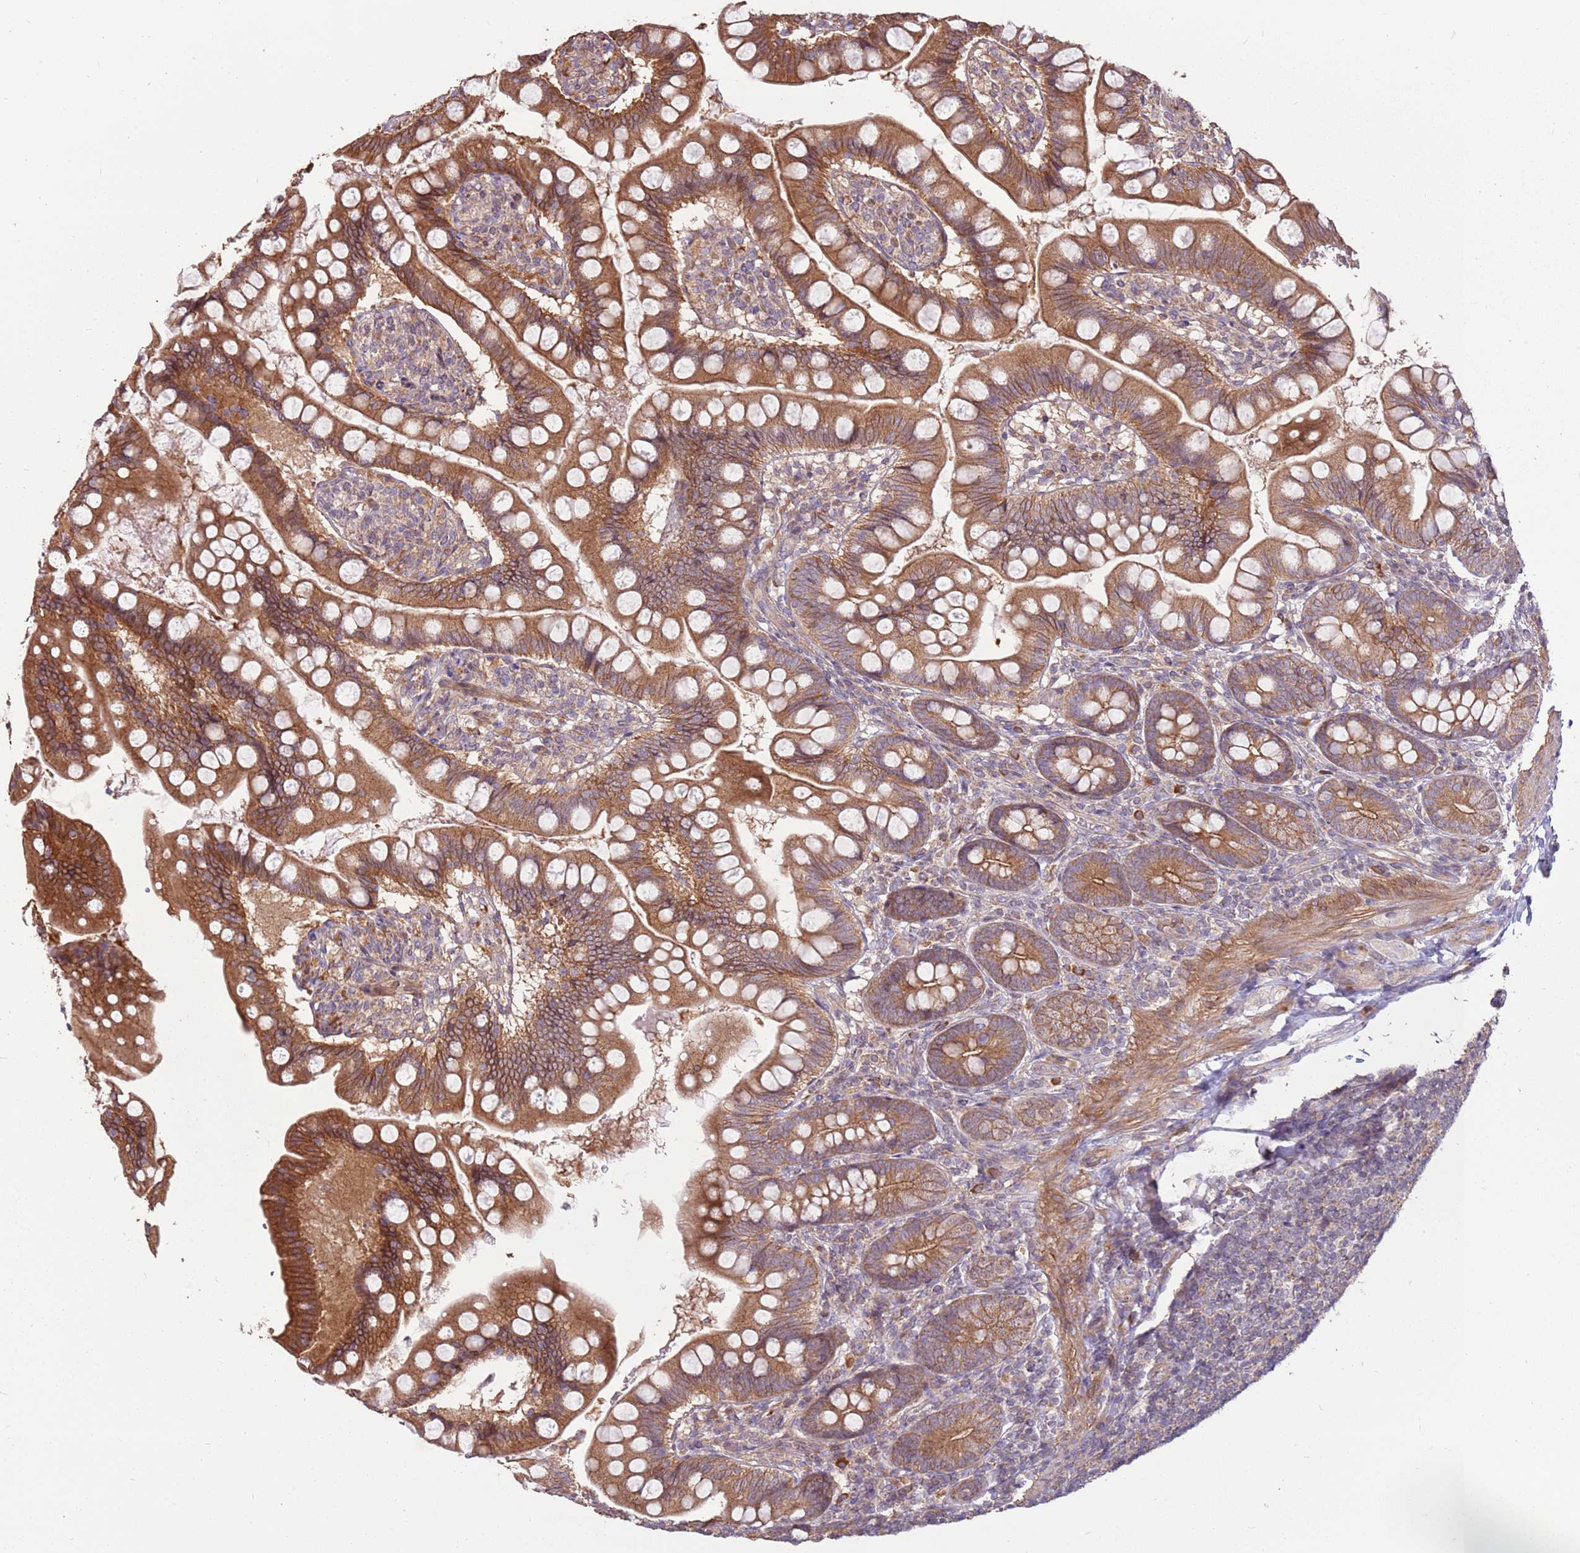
{"staining": {"intensity": "moderate", "quantity": ">75%", "location": "cytoplasmic/membranous"}, "tissue": "small intestine", "cell_type": "Glandular cells", "image_type": "normal", "snomed": [{"axis": "morphology", "description": "Normal tissue, NOS"}, {"axis": "topography", "description": "Small intestine"}], "caption": "IHC photomicrograph of unremarkable small intestine: small intestine stained using IHC reveals medium levels of moderate protein expression localized specifically in the cytoplasmic/membranous of glandular cells, appearing as a cytoplasmic/membranous brown color.", "gene": "SPATA31D1", "patient": {"sex": "male", "age": 7}}